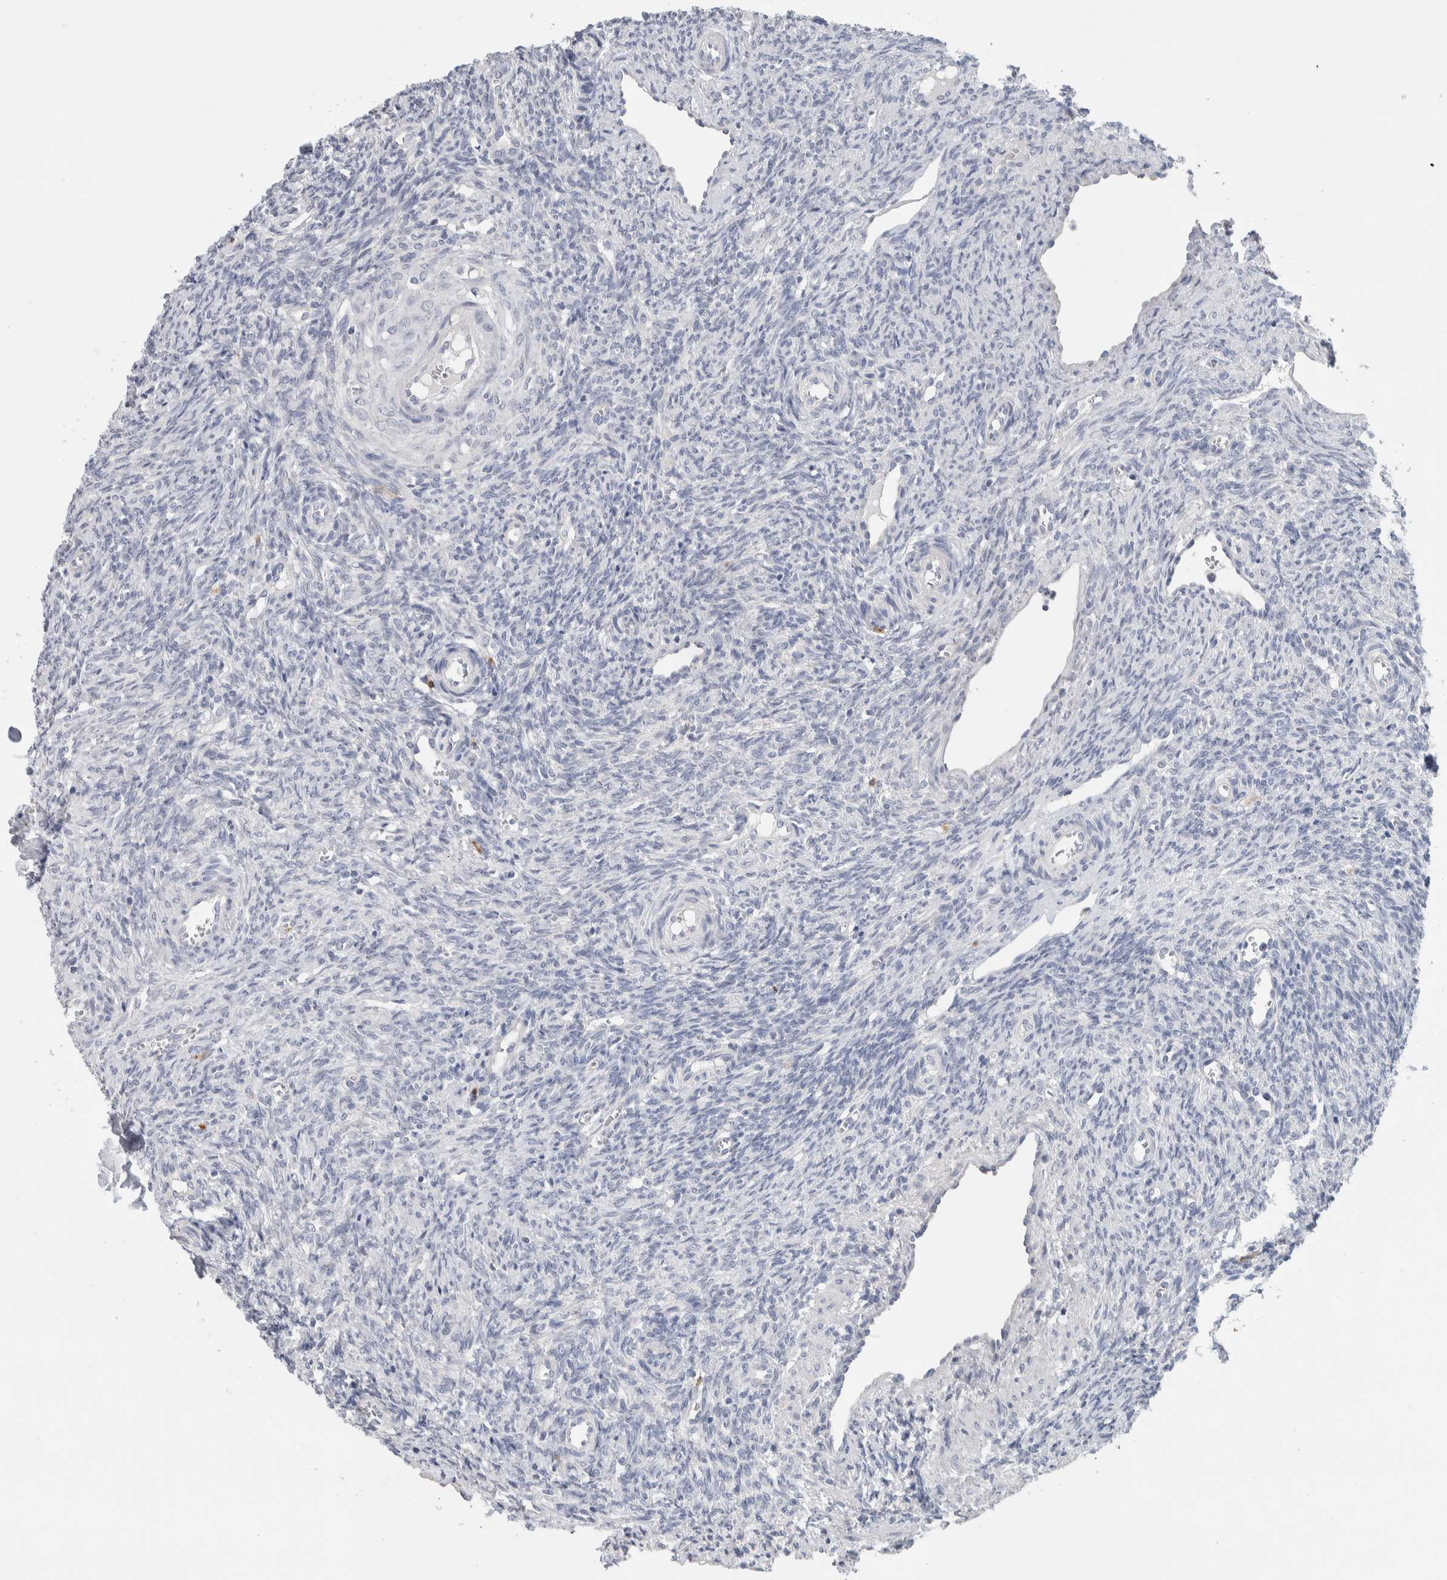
{"staining": {"intensity": "negative", "quantity": "none", "location": "none"}, "tissue": "ovary", "cell_type": "Follicle cells", "image_type": "normal", "snomed": [{"axis": "morphology", "description": "Normal tissue, NOS"}, {"axis": "topography", "description": "Ovary"}], "caption": "DAB (3,3'-diaminobenzidine) immunohistochemical staining of benign human ovary displays no significant staining in follicle cells.", "gene": "SCN2A", "patient": {"sex": "female", "age": 41}}